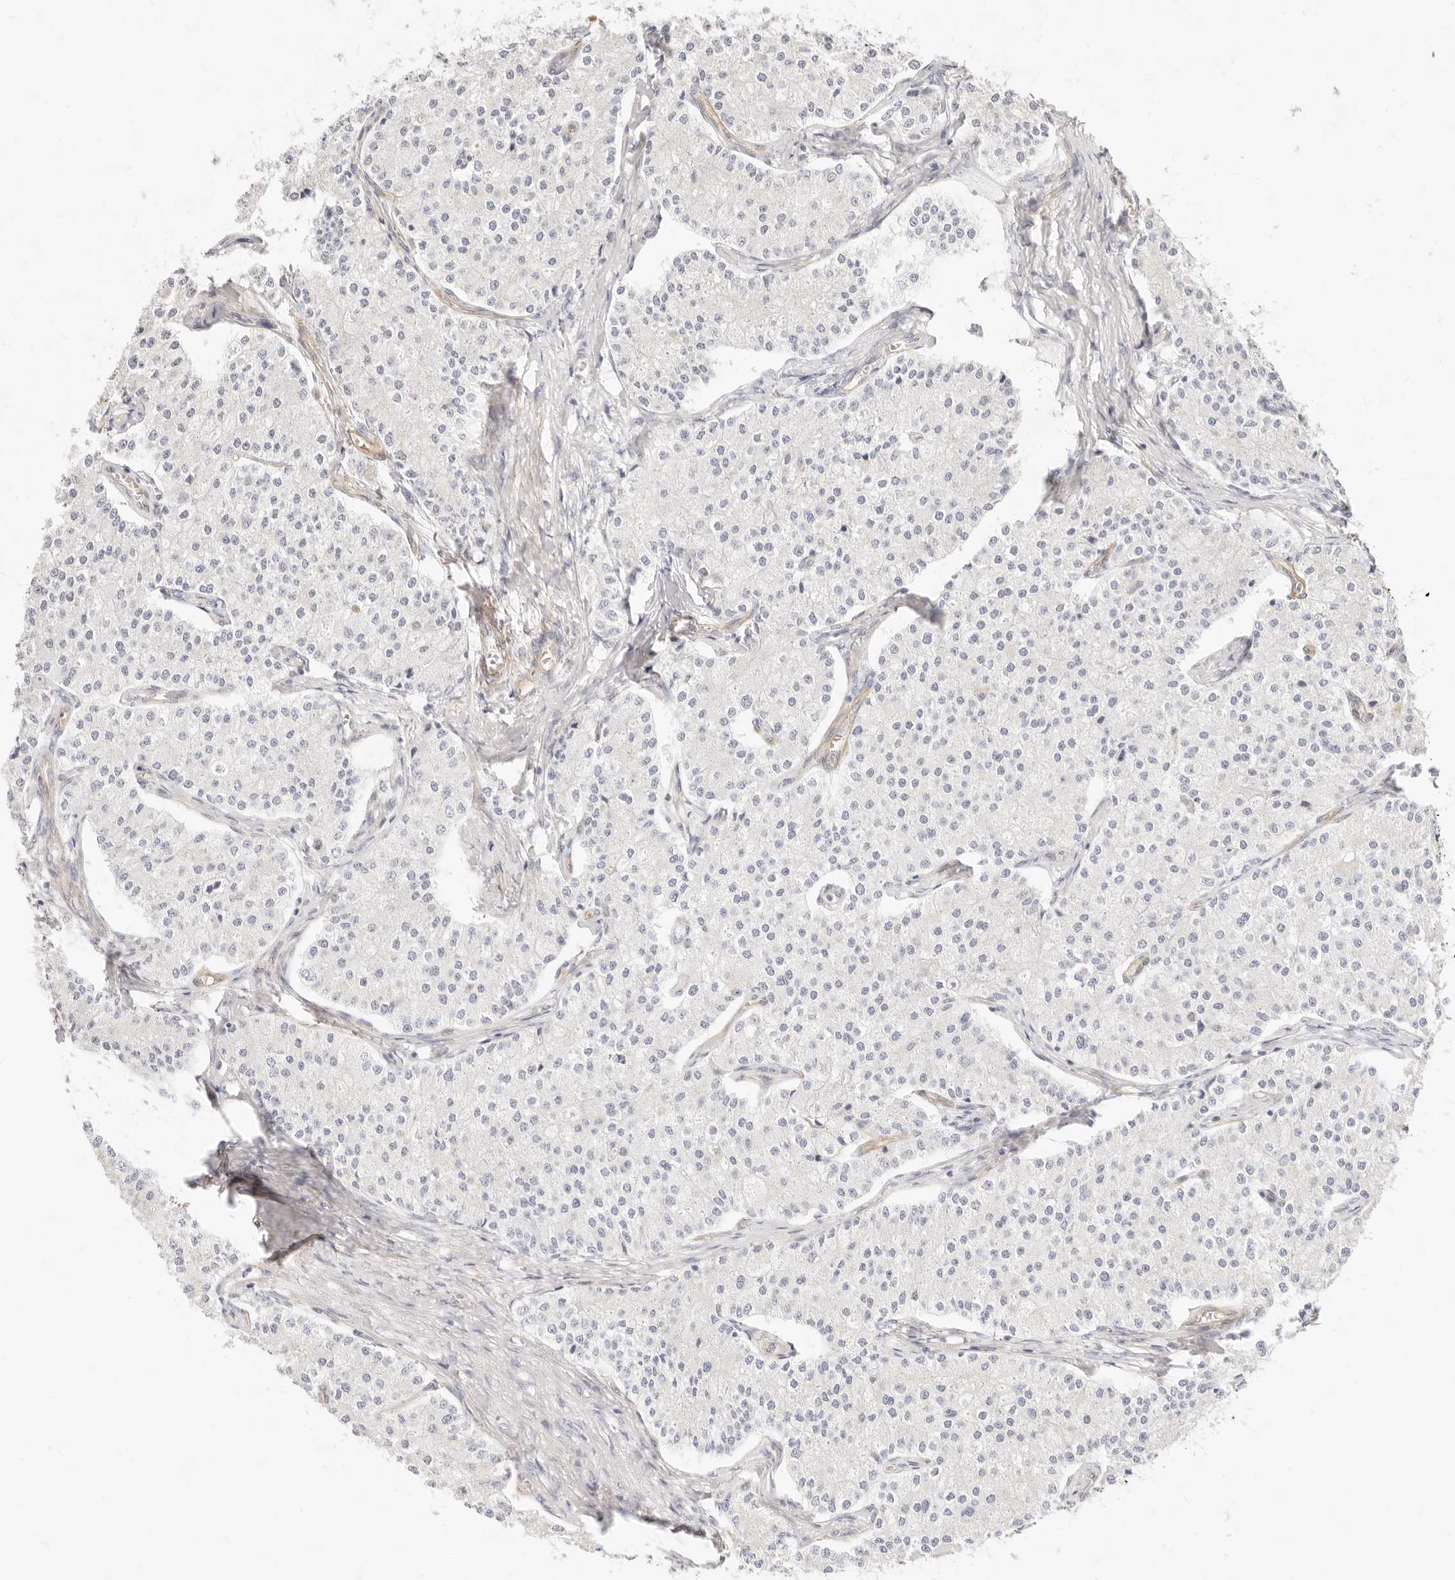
{"staining": {"intensity": "negative", "quantity": "none", "location": "none"}, "tissue": "carcinoid", "cell_type": "Tumor cells", "image_type": "cancer", "snomed": [{"axis": "morphology", "description": "Carcinoid, malignant, NOS"}, {"axis": "topography", "description": "Colon"}], "caption": "Carcinoid (malignant) was stained to show a protein in brown. There is no significant expression in tumor cells.", "gene": "NUS1", "patient": {"sex": "female", "age": 52}}